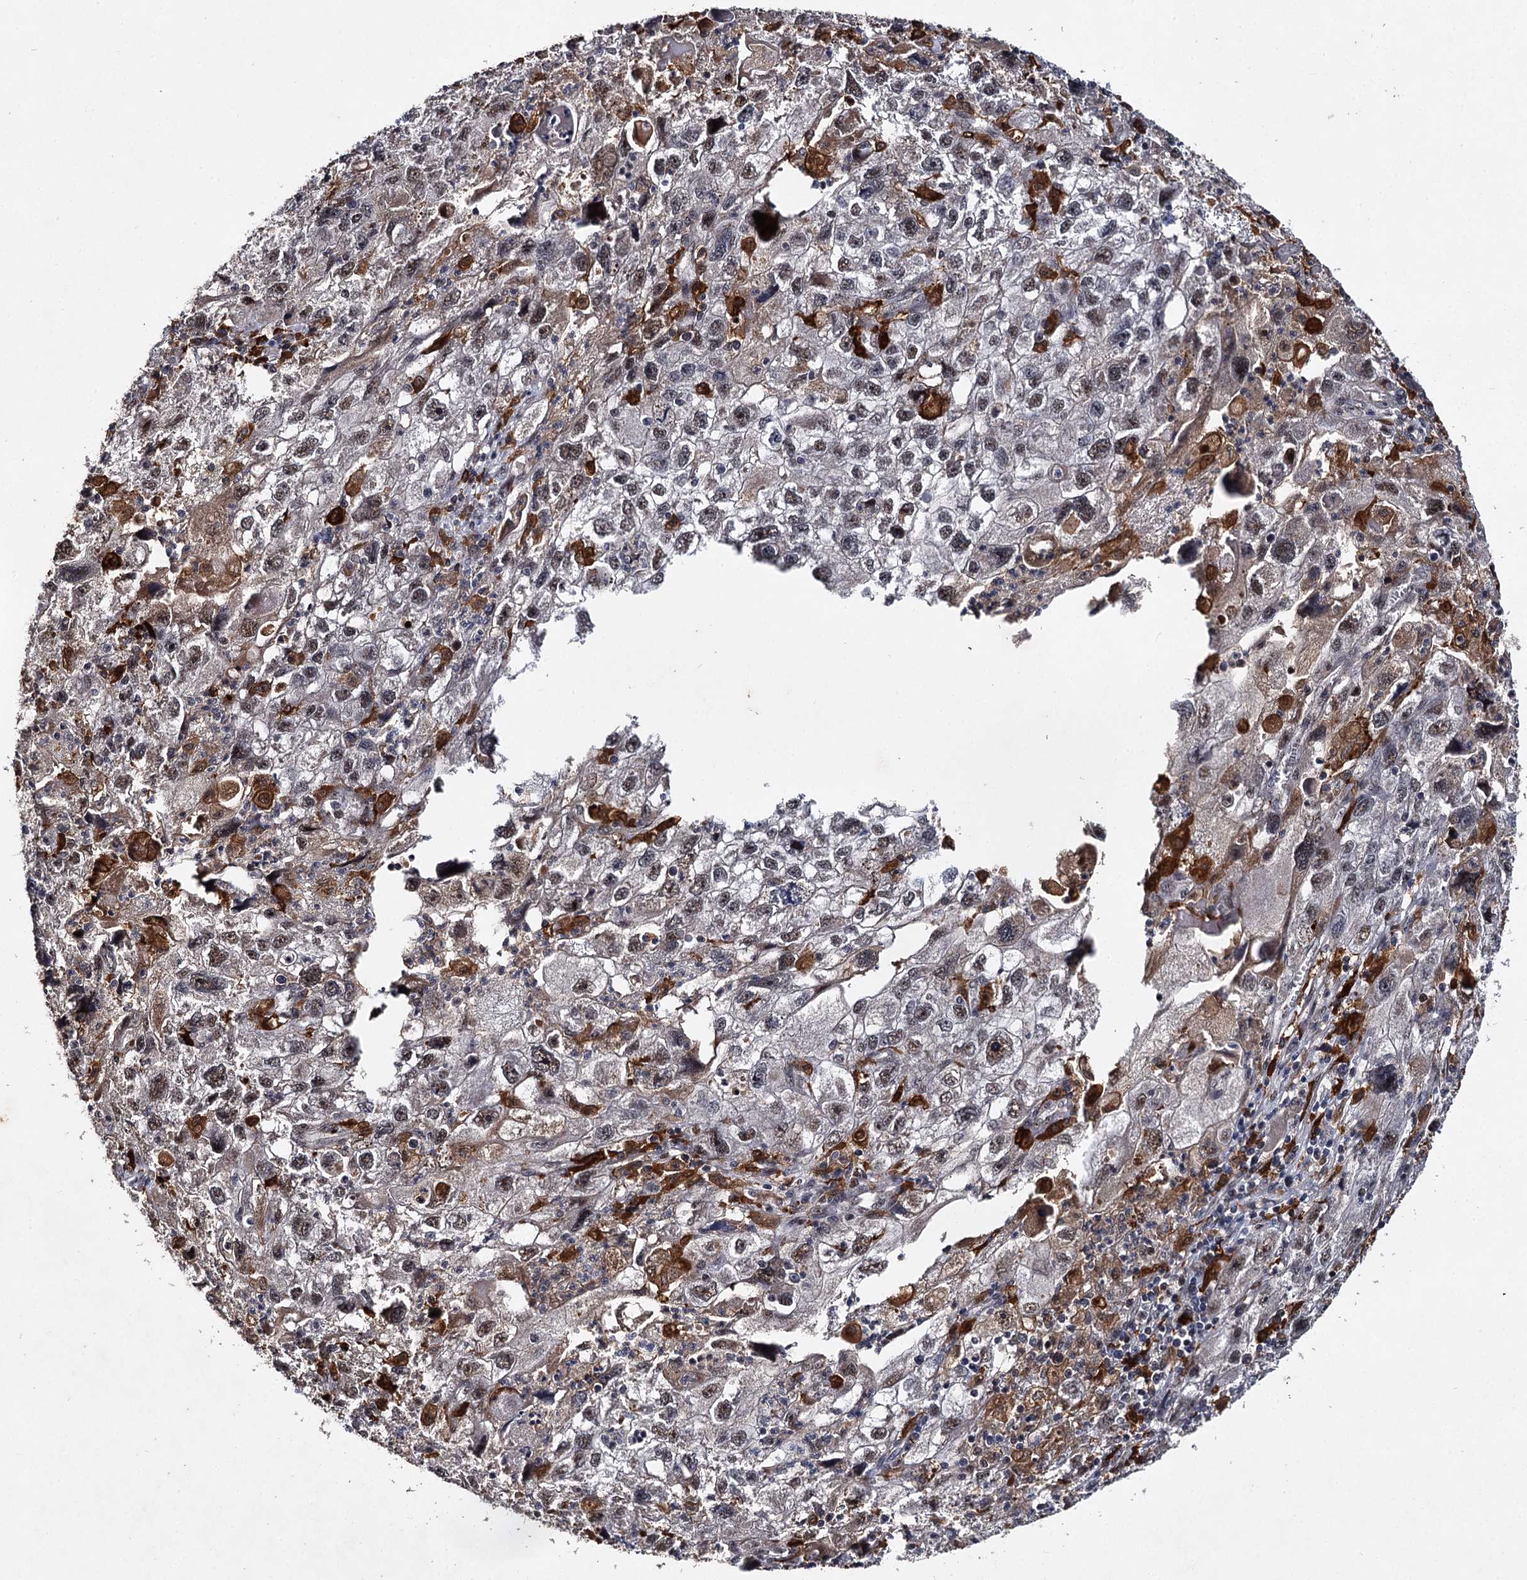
{"staining": {"intensity": "moderate", "quantity": "<25%", "location": "cytoplasmic/membranous,nuclear"}, "tissue": "endometrial cancer", "cell_type": "Tumor cells", "image_type": "cancer", "snomed": [{"axis": "morphology", "description": "Adenocarcinoma, NOS"}, {"axis": "topography", "description": "Endometrium"}], "caption": "Immunohistochemical staining of human adenocarcinoma (endometrial) demonstrates low levels of moderate cytoplasmic/membranous and nuclear protein expression in about <25% of tumor cells.", "gene": "BUD13", "patient": {"sex": "female", "age": 49}}